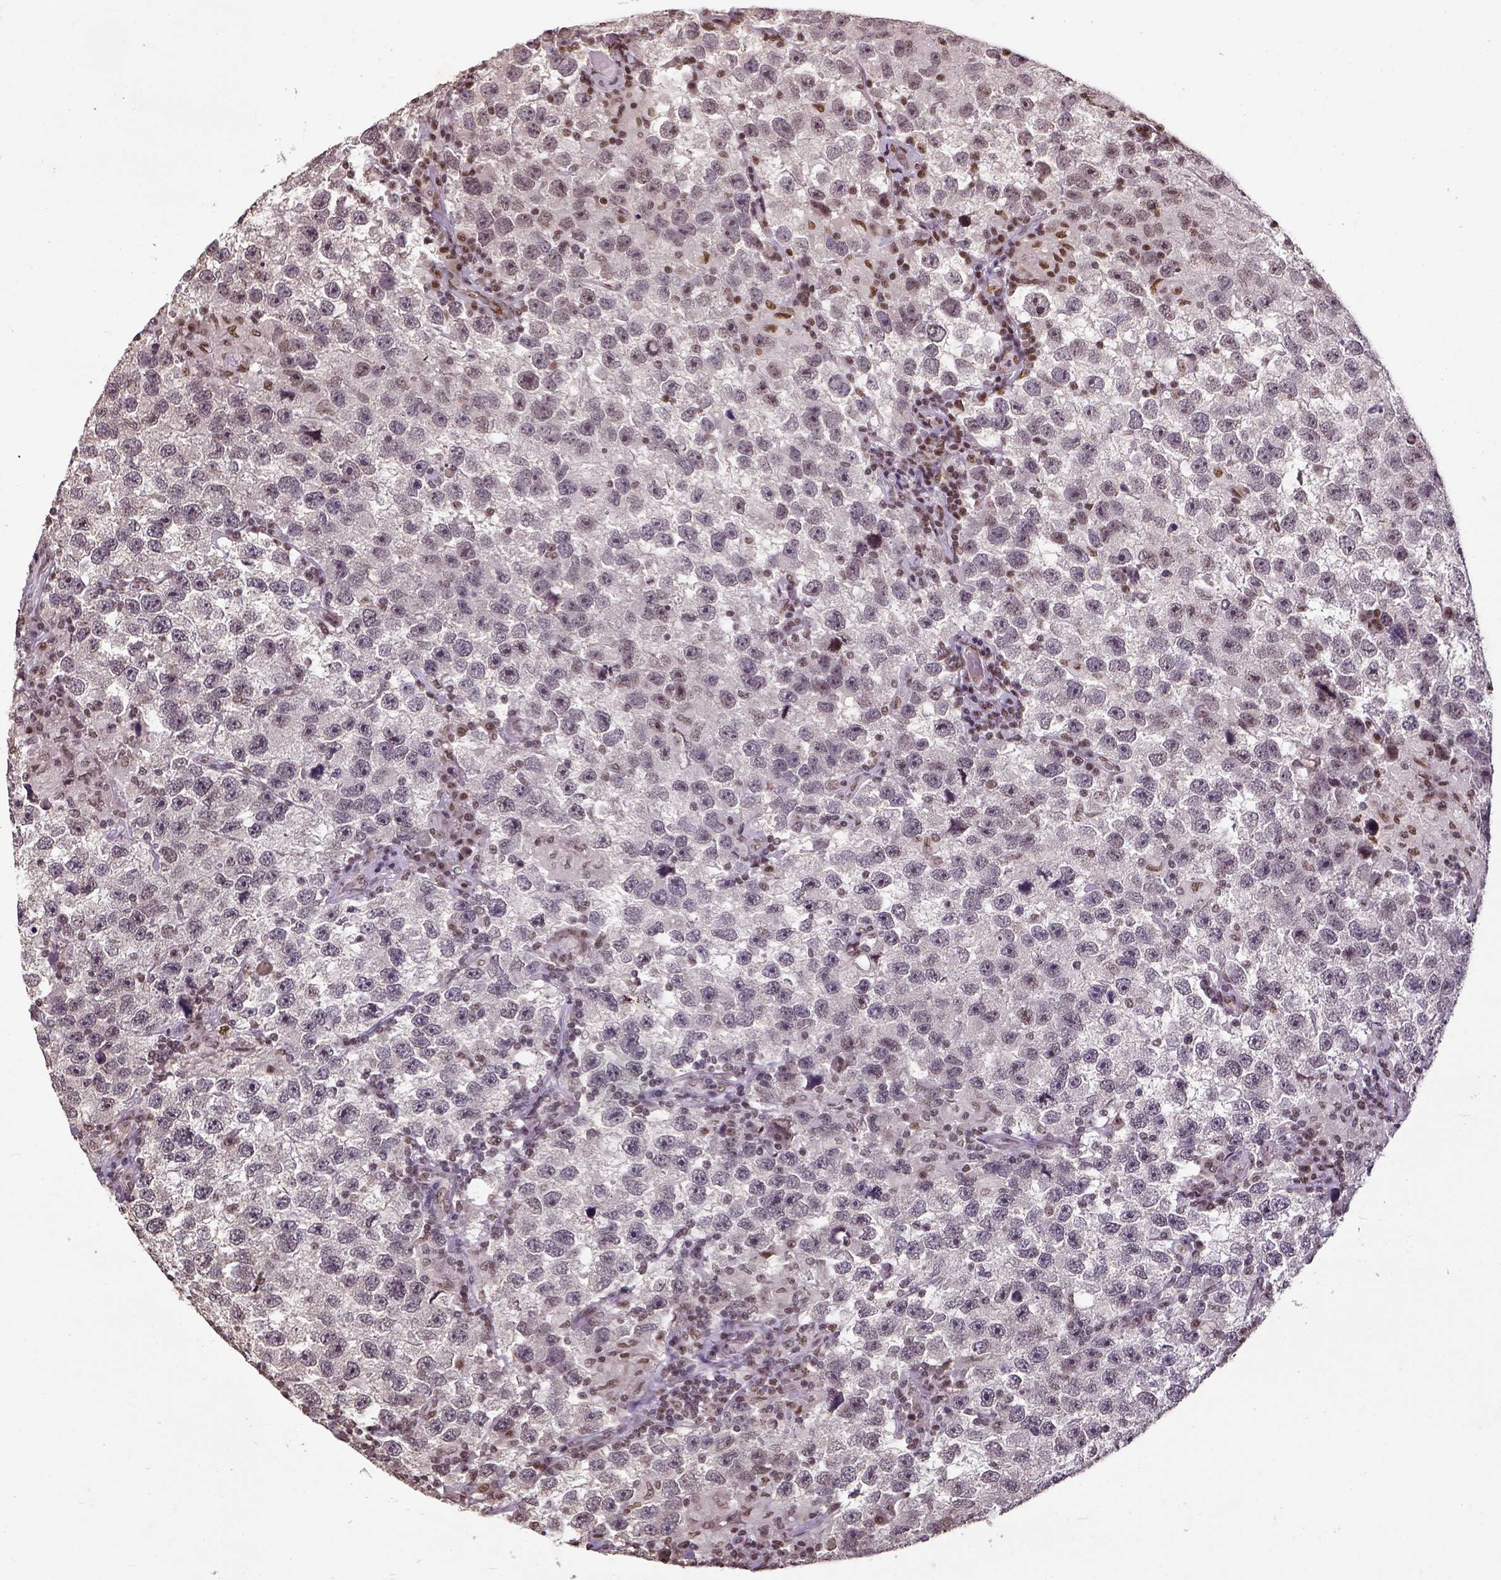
{"staining": {"intensity": "negative", "quantity": "none", "location": "none"}, "tissue": "testis cancer", "cell_type": "Tumor cells", "image_type": "cancer", "snomed": [{"axis": "morphology", "description": "Seminoma, NOS"}, {"axis": "topography", "description": "Testis"}], "caption": "Tumor cells are negative for brown protein staining in testis cancer (seminoma).", "gene": "ATRX", "patient": {"sex": "male", "age": 26}}